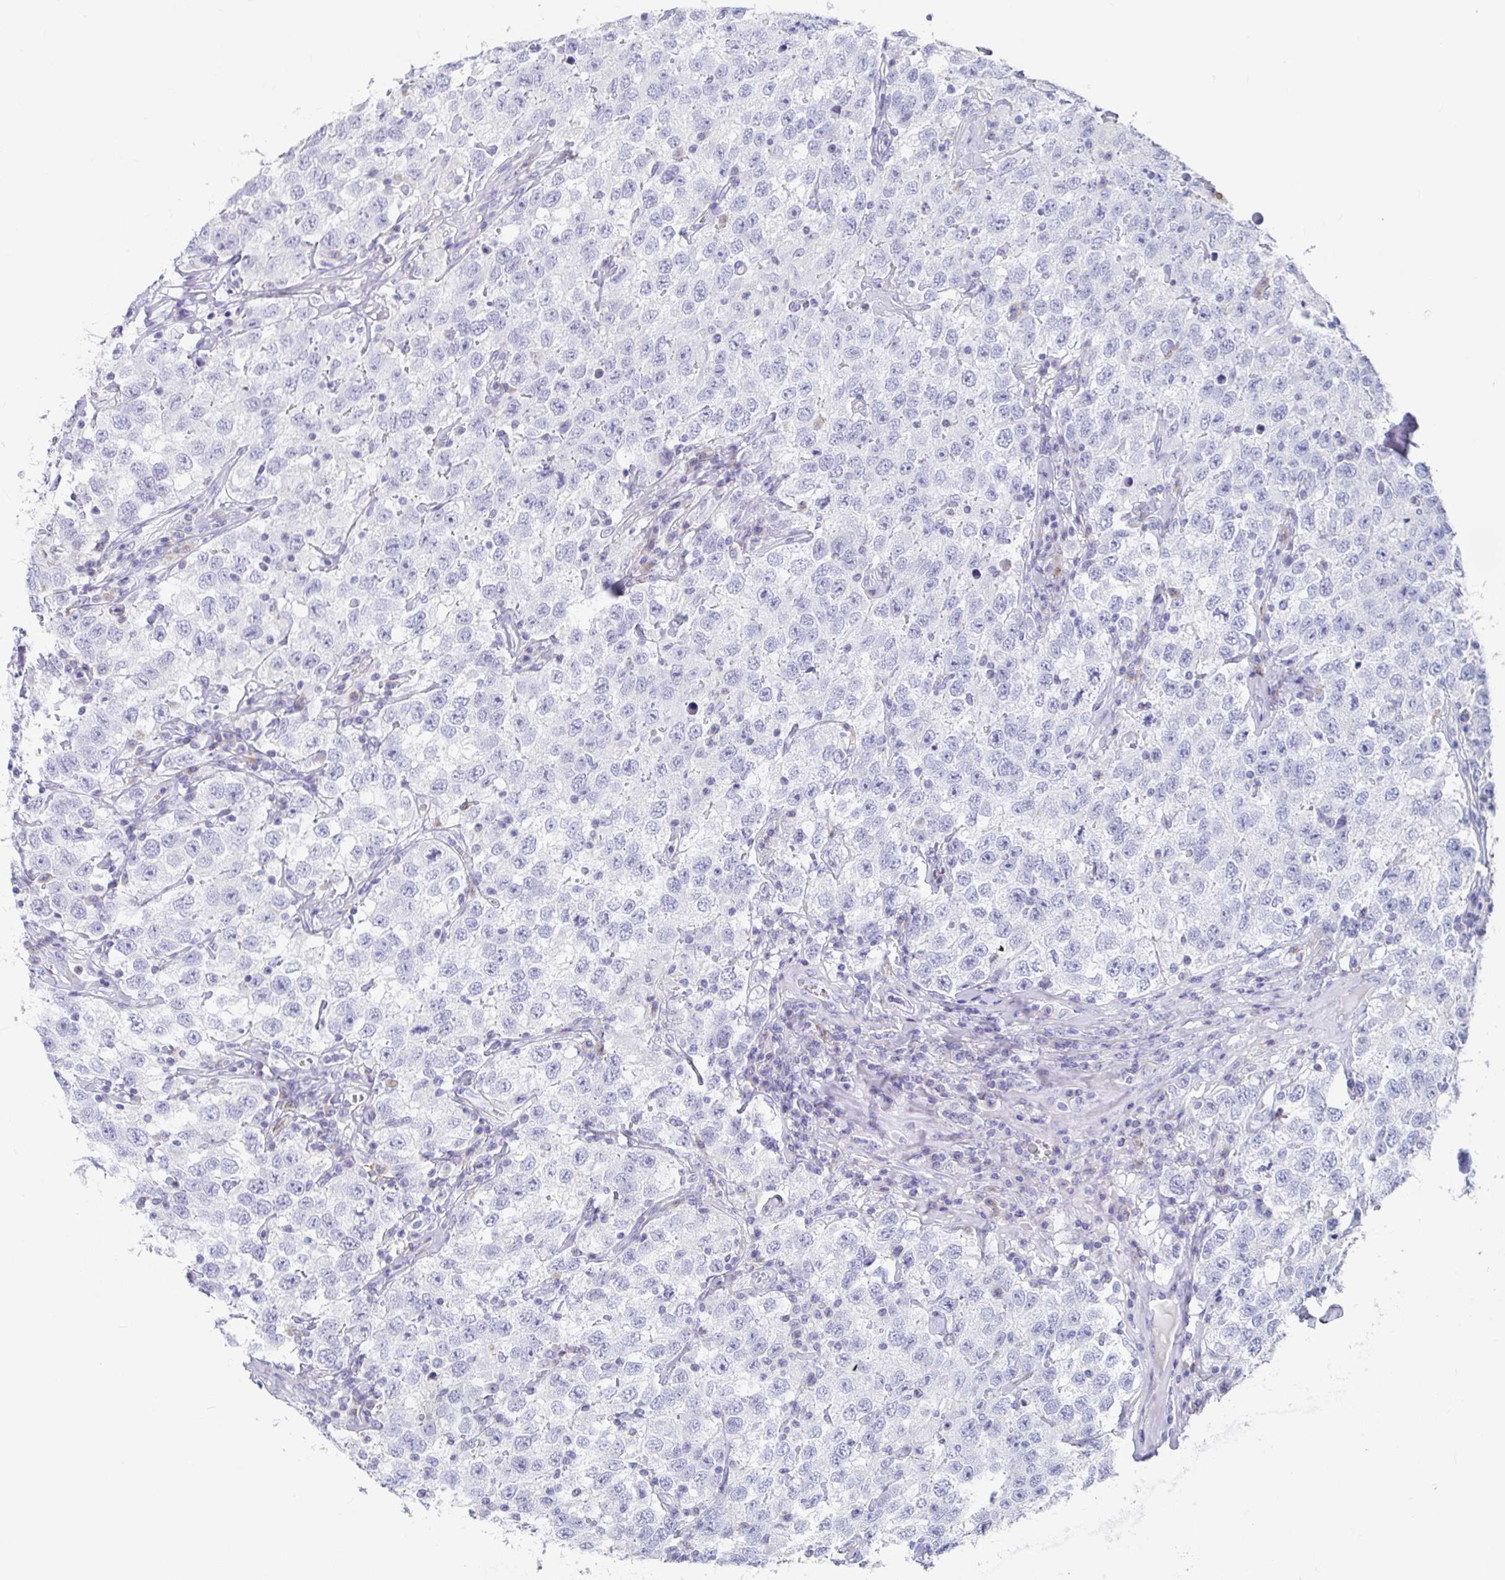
{"staining": {"intensity": "negative", "quantity": "none", "location": "none"}, "tissue": "testis cancer", "cell_type": "Tumor cells", "image_type": "cancer", "snomed": [{"axis": "morphology", "description": "Seminoma, NOS"}, {"axis": "topography", "description": "Testis"}], "caption": "IHC of testis seminoma reveals no positivity in tumor cells.", "gene": "PLA2G1B", "patient": {"sex": "male", "age": 41}}